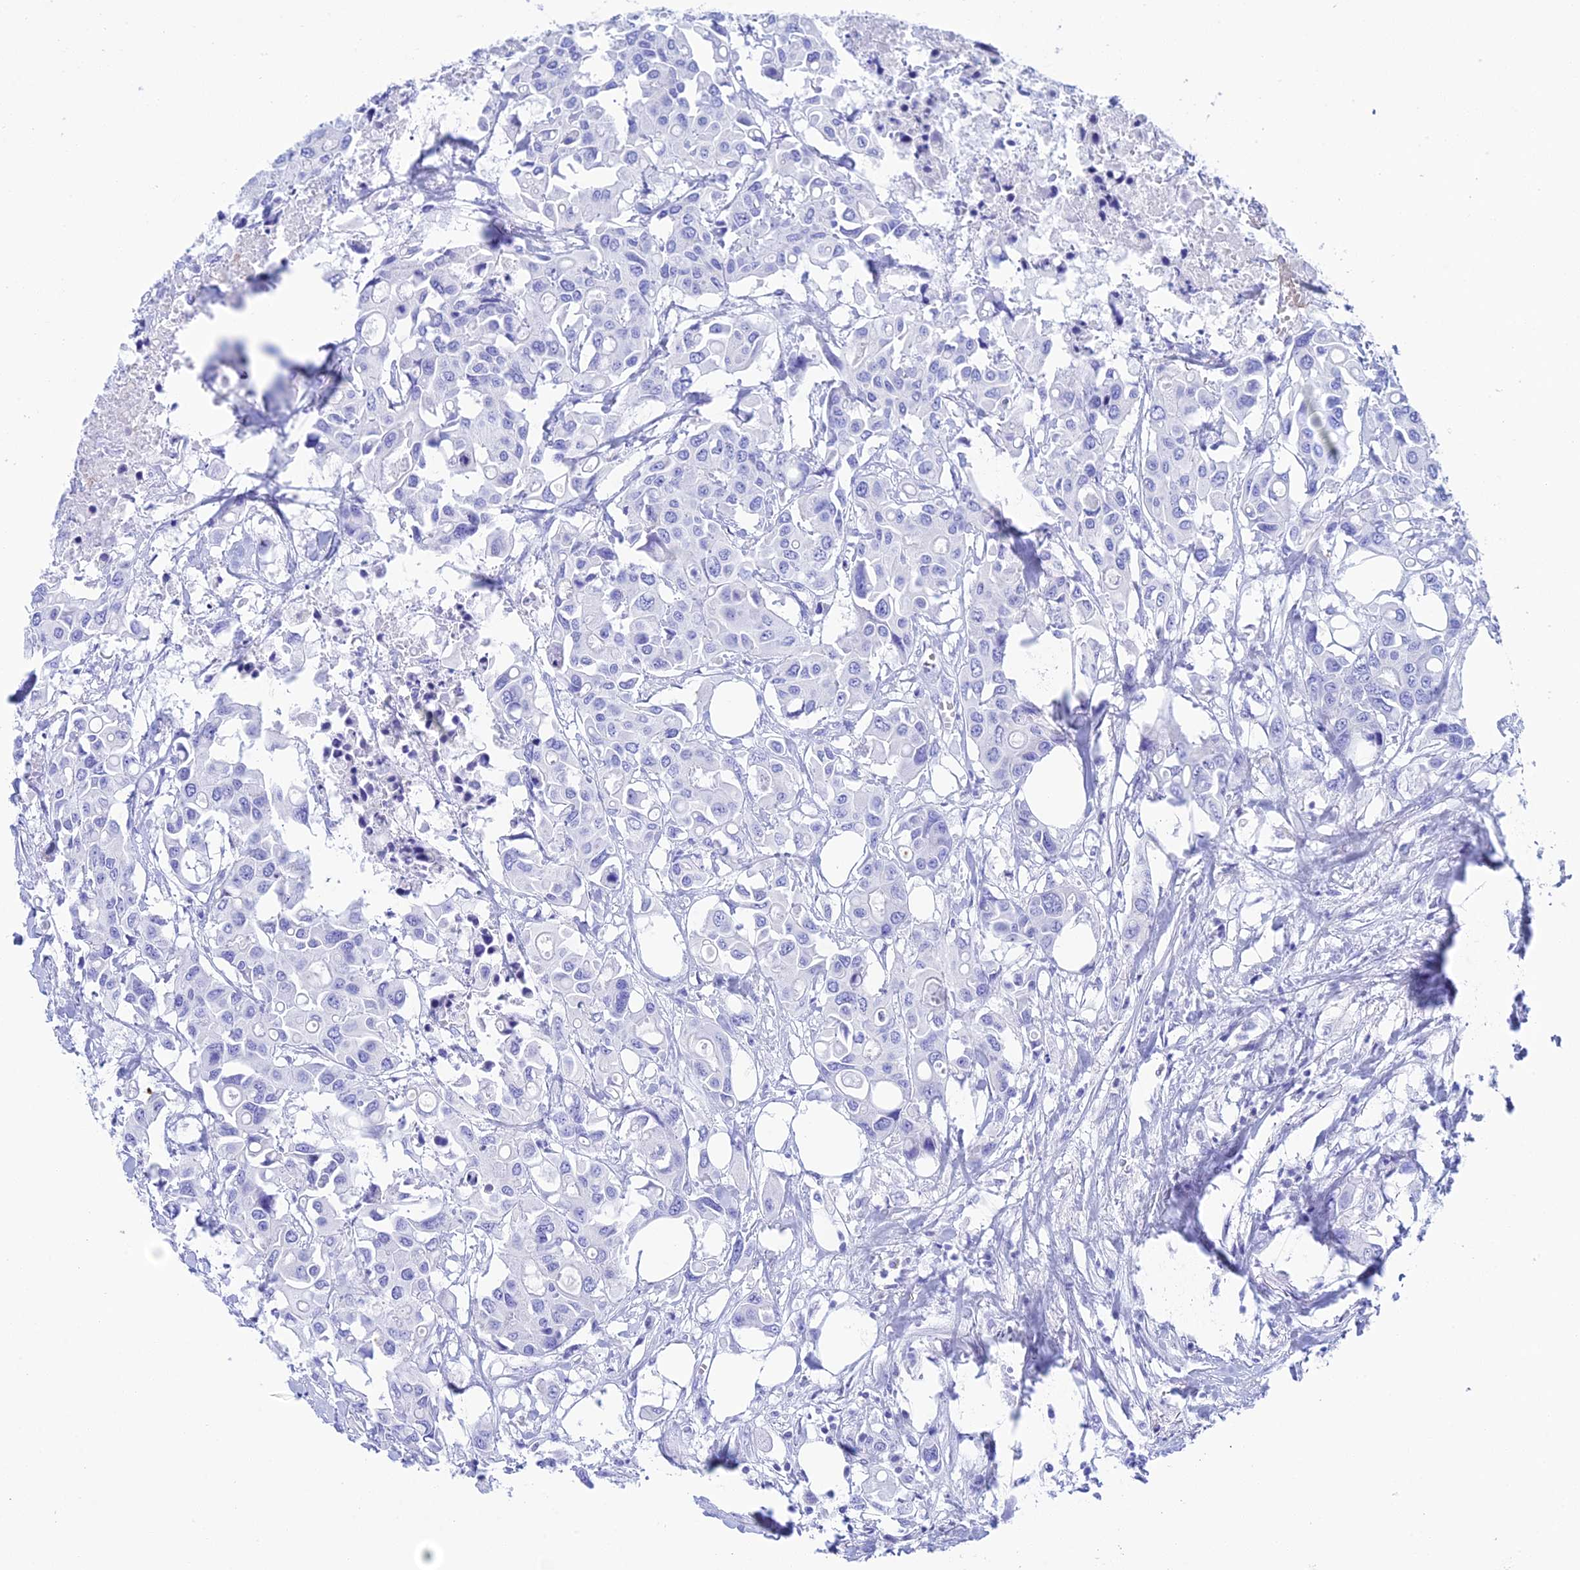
{"staining": {"intensity": "negative", "quantity": "none", "location": "none"}, "tissue": "colorectal cancer", "cell_type": "Tumor cells", "image_type": "cancer", "snomed": [{"axis": "morphology", "description": "Adenocarcinoma, NOS"}, {"axis": "topography", "description": "Colon"}], "caption": "Micrograph shows no protein expression in tumor cells of colorectal adenocarcinoma tissue. (Brightfield microscopy of DAB (3,3'-diaminobenzidine) IHC at high magnification).", "gene": "REG1A", "patient": {"sex": "male", "age": 77}}